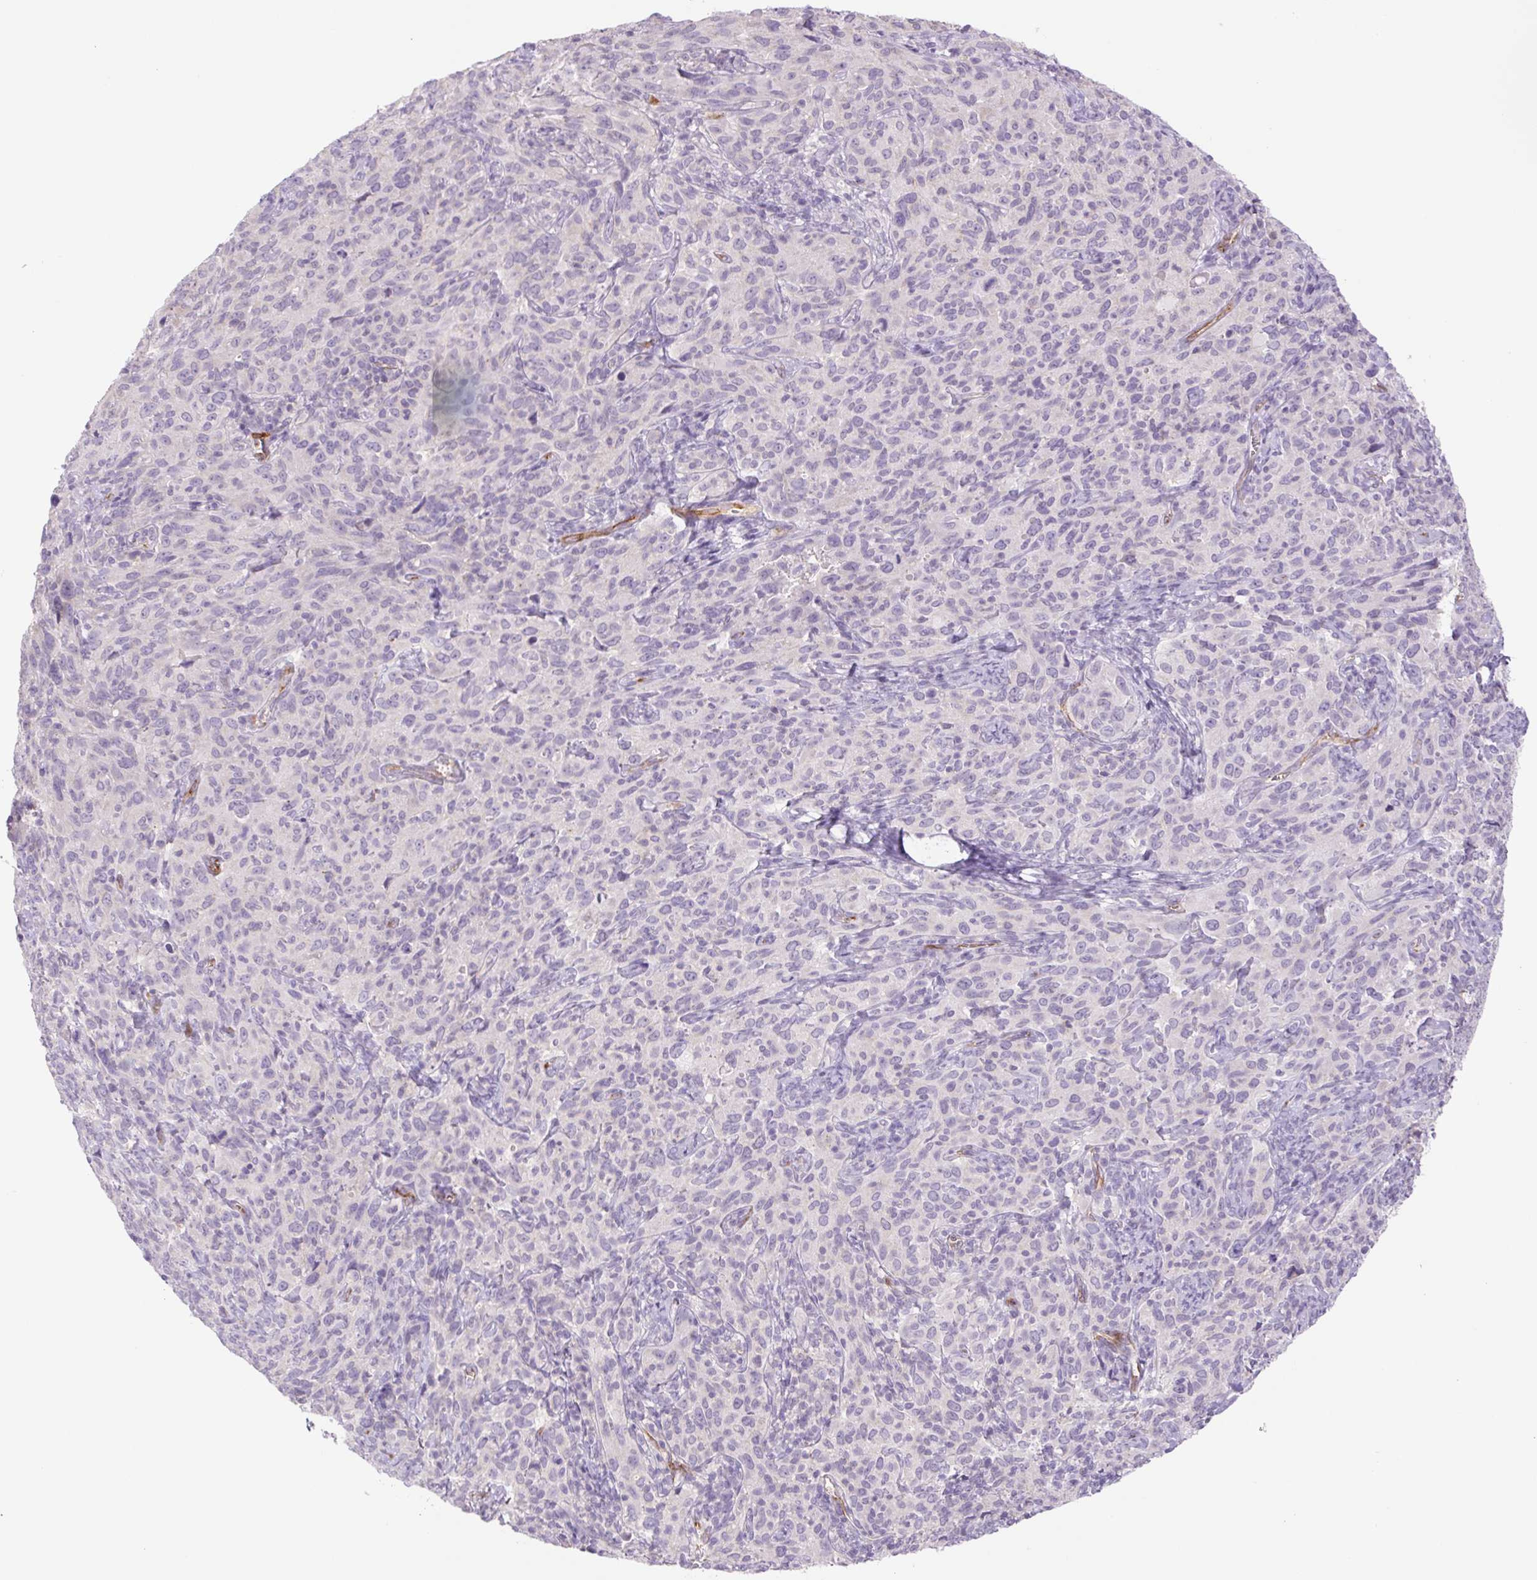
{"staining": {"intensity": "negative", "quantity": "none", "location": "none"}, "tissue": "cervical cancer", "cell_type": "Tumor cells", "image_type": "cancer", "snomed": [{"axis": "morphology", "description": "Squamous cell carcinoma, NOS"}, {"axis": "topography", "description": "Cervix"}], "caption": "High magnification brightfield microscopy of squamous cell carcinoma (cervical) stained with DAB (3,3'-diaminobenzidine) (brown) and counterstained with hematoxylin (blue): tumor cells show no significant positivity.", "gene": "IGFL3", "patient": {"sex": "female", "age": 51}}